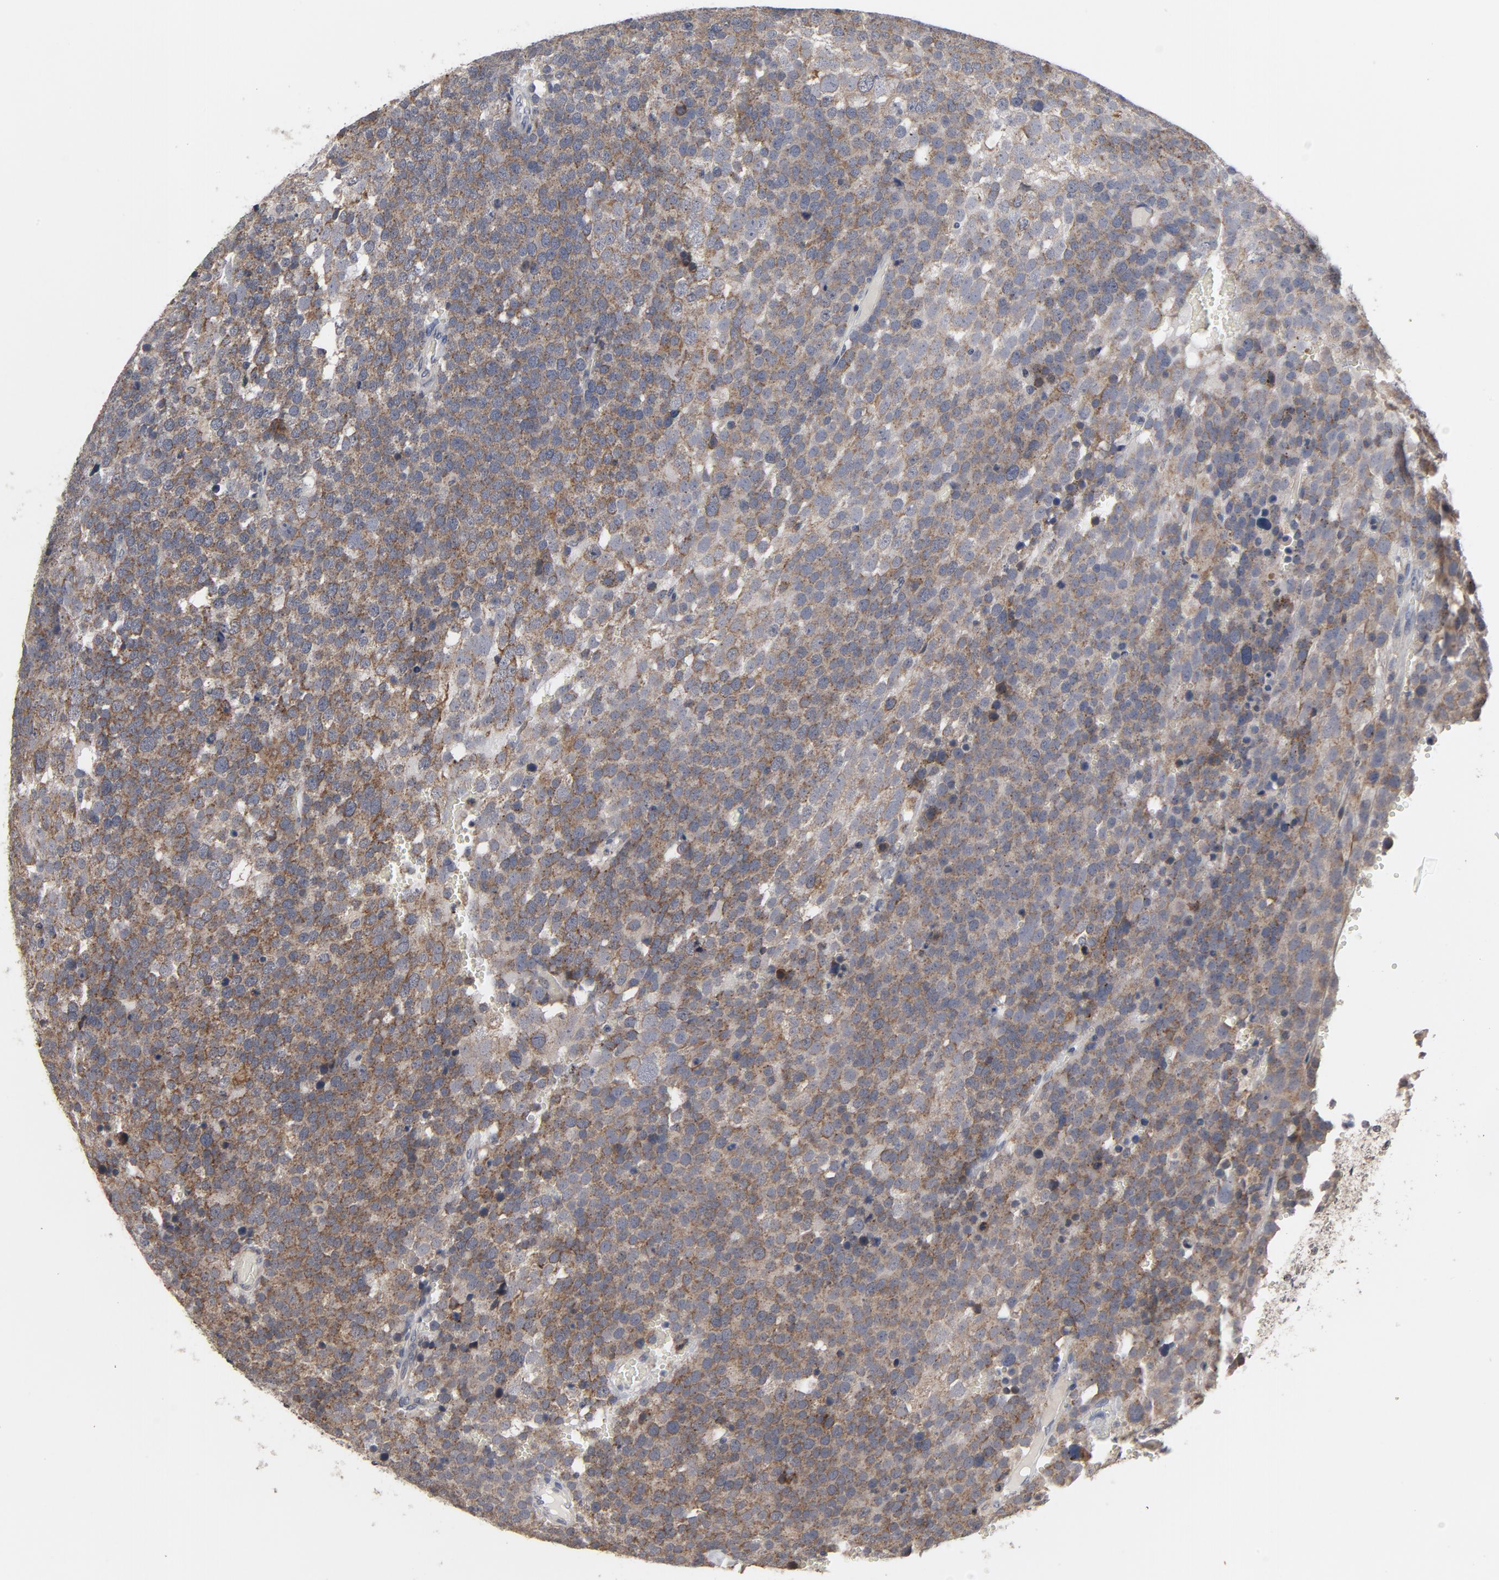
{"staining": {"intensity": "moderate", "quantity": "25%-75%", "location": "cytoplasmic/membranous"}, "tissue": "testis cancer", "cell_type": "Tumor cells", "image_type": "cancer", "snomed": [{"axis": "morphology", "description": "Seminoma, NOS"}, {"axis": "topography", "description": "Testis"}], "caption": "The immunohistochemical stain shows moderate cytoplasmic/membranous staining in tumor cells of testis seminoma tissue.", "gene": "PPP1R1B", "patient": {"sex": "male", "age": 71}}